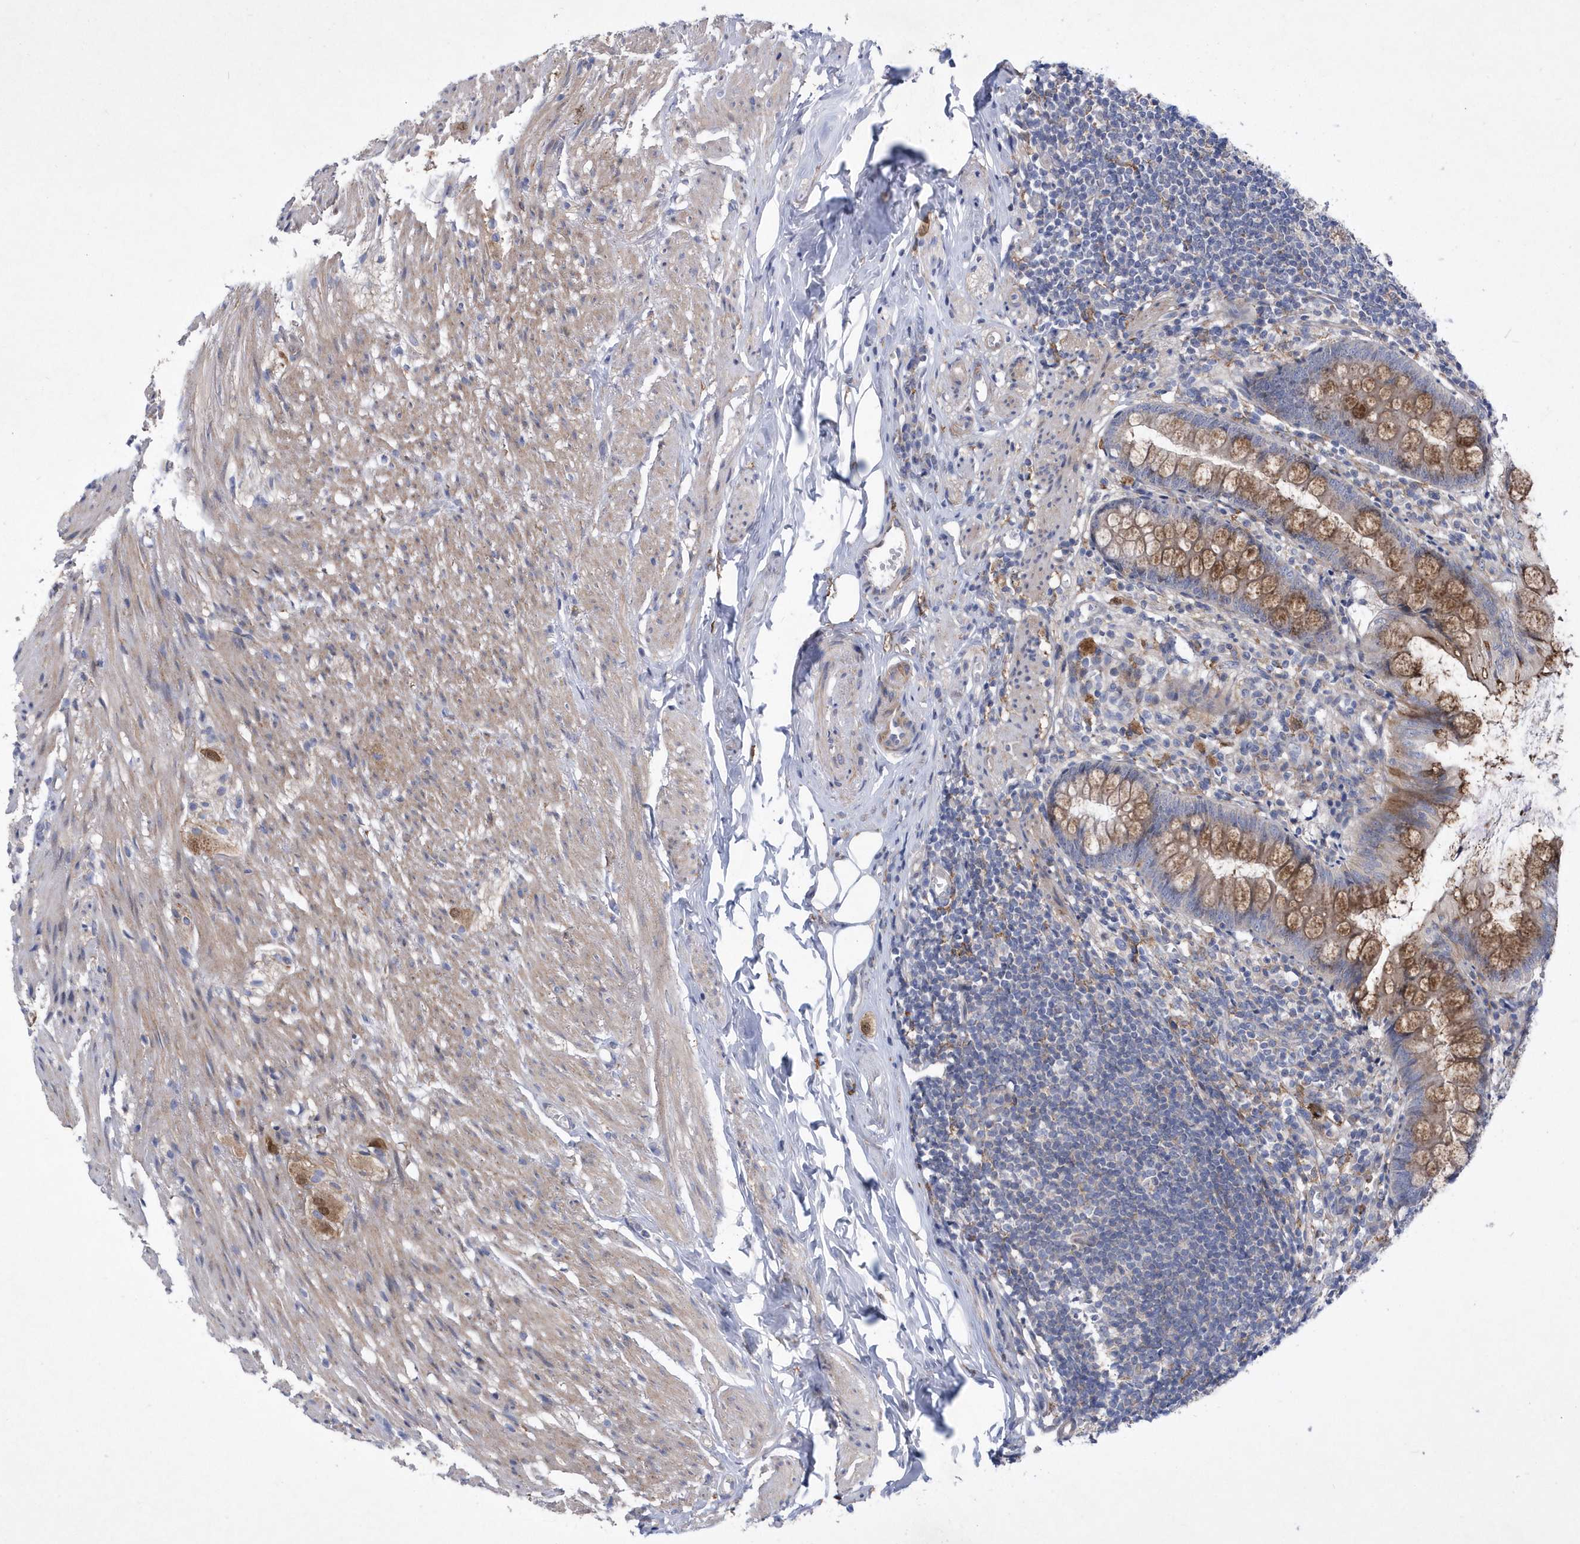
{"staining": {"intensity": "moderate", "quantity": "25%-75%", "location": "cytoplasmic/membranous"}, "tissue": "appendix", "cell_type": "Glandular cells", "image_type": "normal", "snomed": [{"axis": "morphology", "description": "Normal tissue, NOS"}, {"axis": "topography", "description": "Appendix"}], "caption": "Moderate cytoplasmic/membranous expression is present in approximately 25%-75% of glandular cells in normal appendix.", "gene": "LONRF2", "patient": {"sex": "female", "age": 77}}